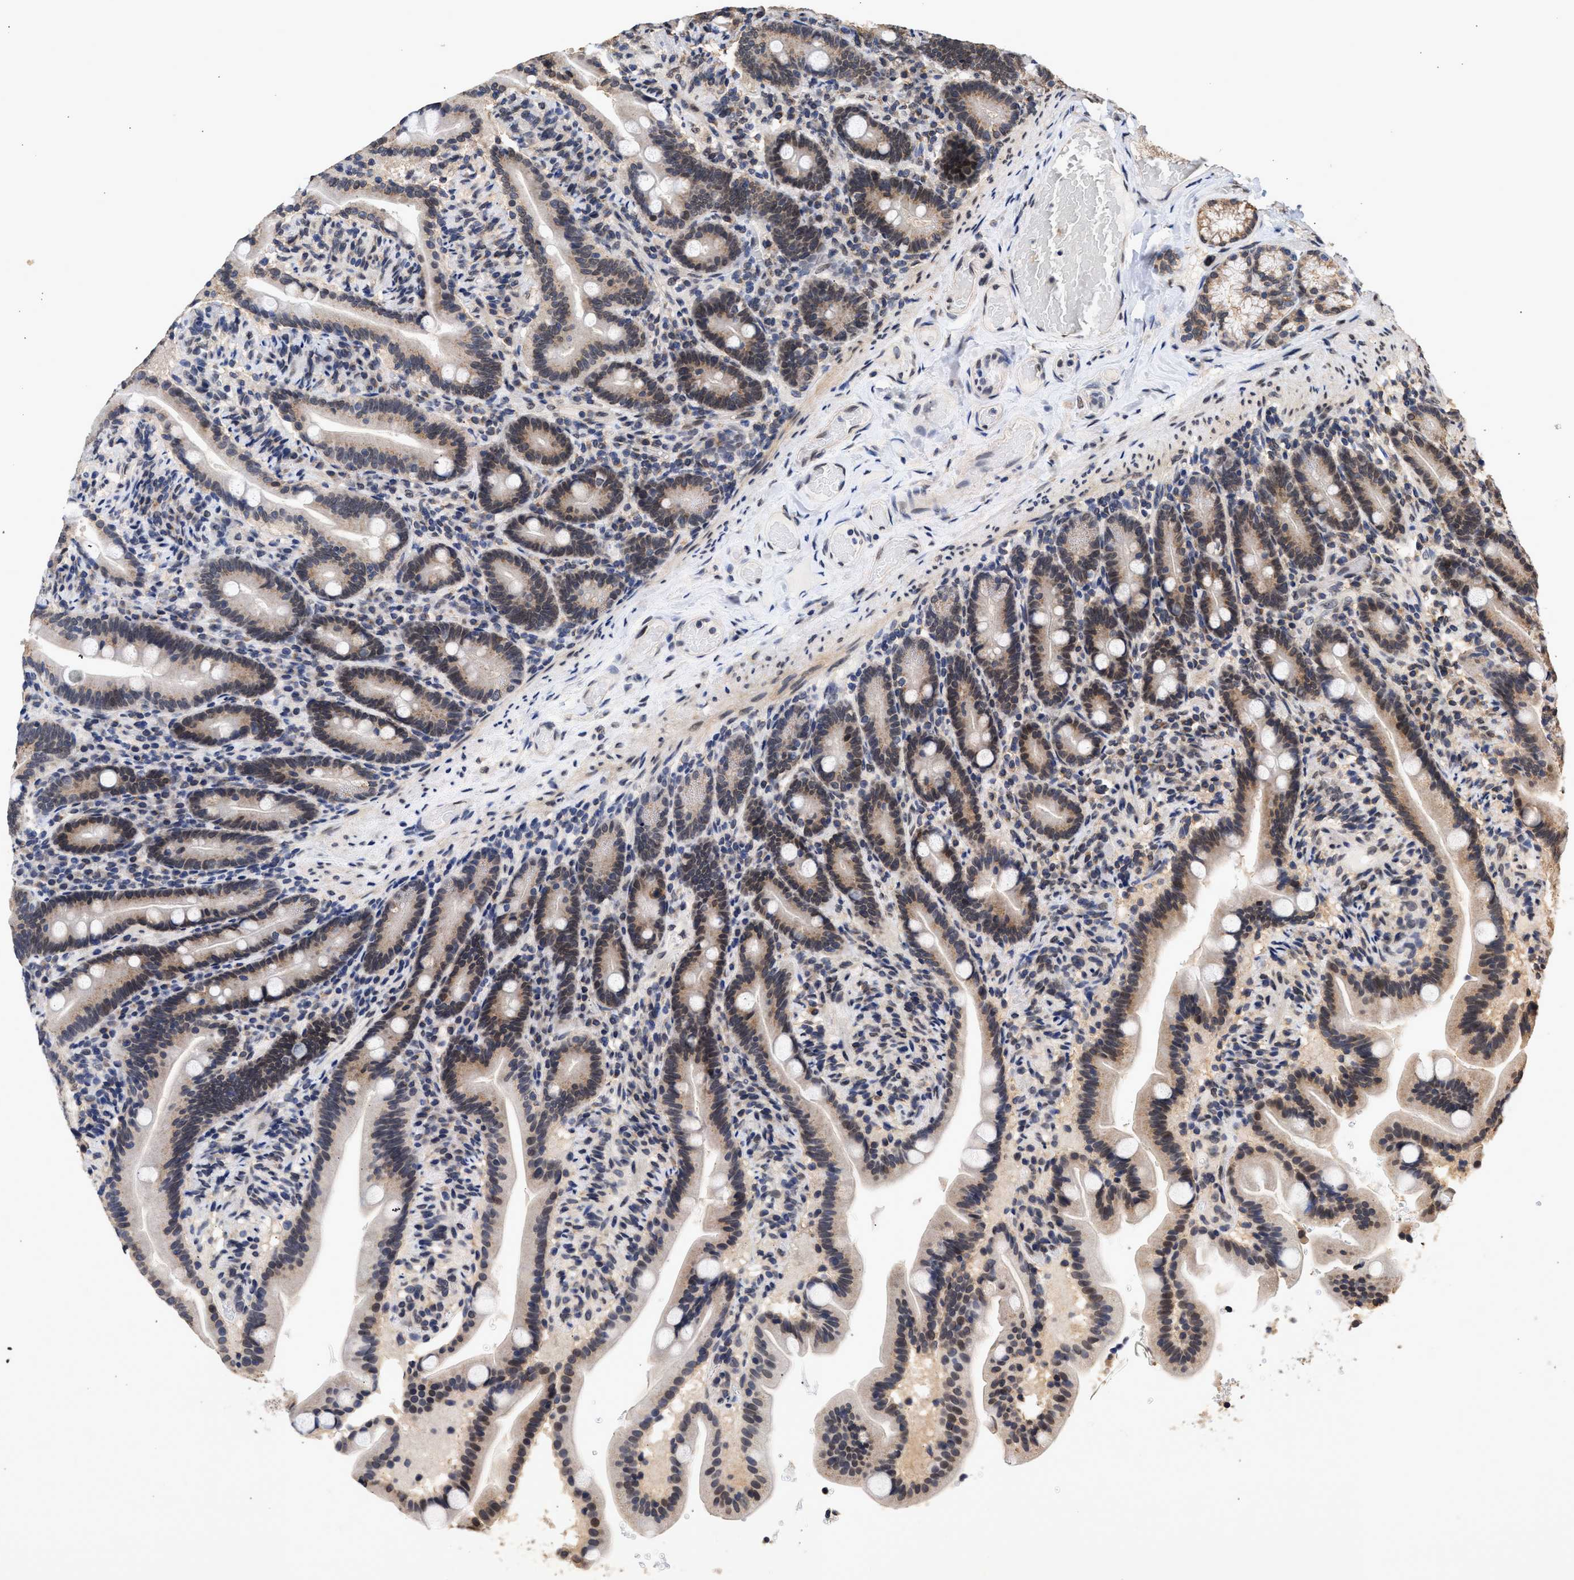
{"staining": {"intensity": "weak", "quantity": "25%-75%", "location": "cytoplasmic/membranous,nuclear"}, "tissue": "duodenum", "cell_type": "Glandular cells", "image_type": "normal", "snomed": [{"axis": "morphology", "description": "Normal tissue, NOS"}, {"axis": "topography", "description": "Duodenum"}], "caption": "This histopathology image shows IHC staining of normal human duodenum, with low weak cytoplasmic/membranous,nuclear staining in approximately 25%-75% of glandular cells.", "gene": "NUP35", "patient": {"sex": "male", "age": 54}}